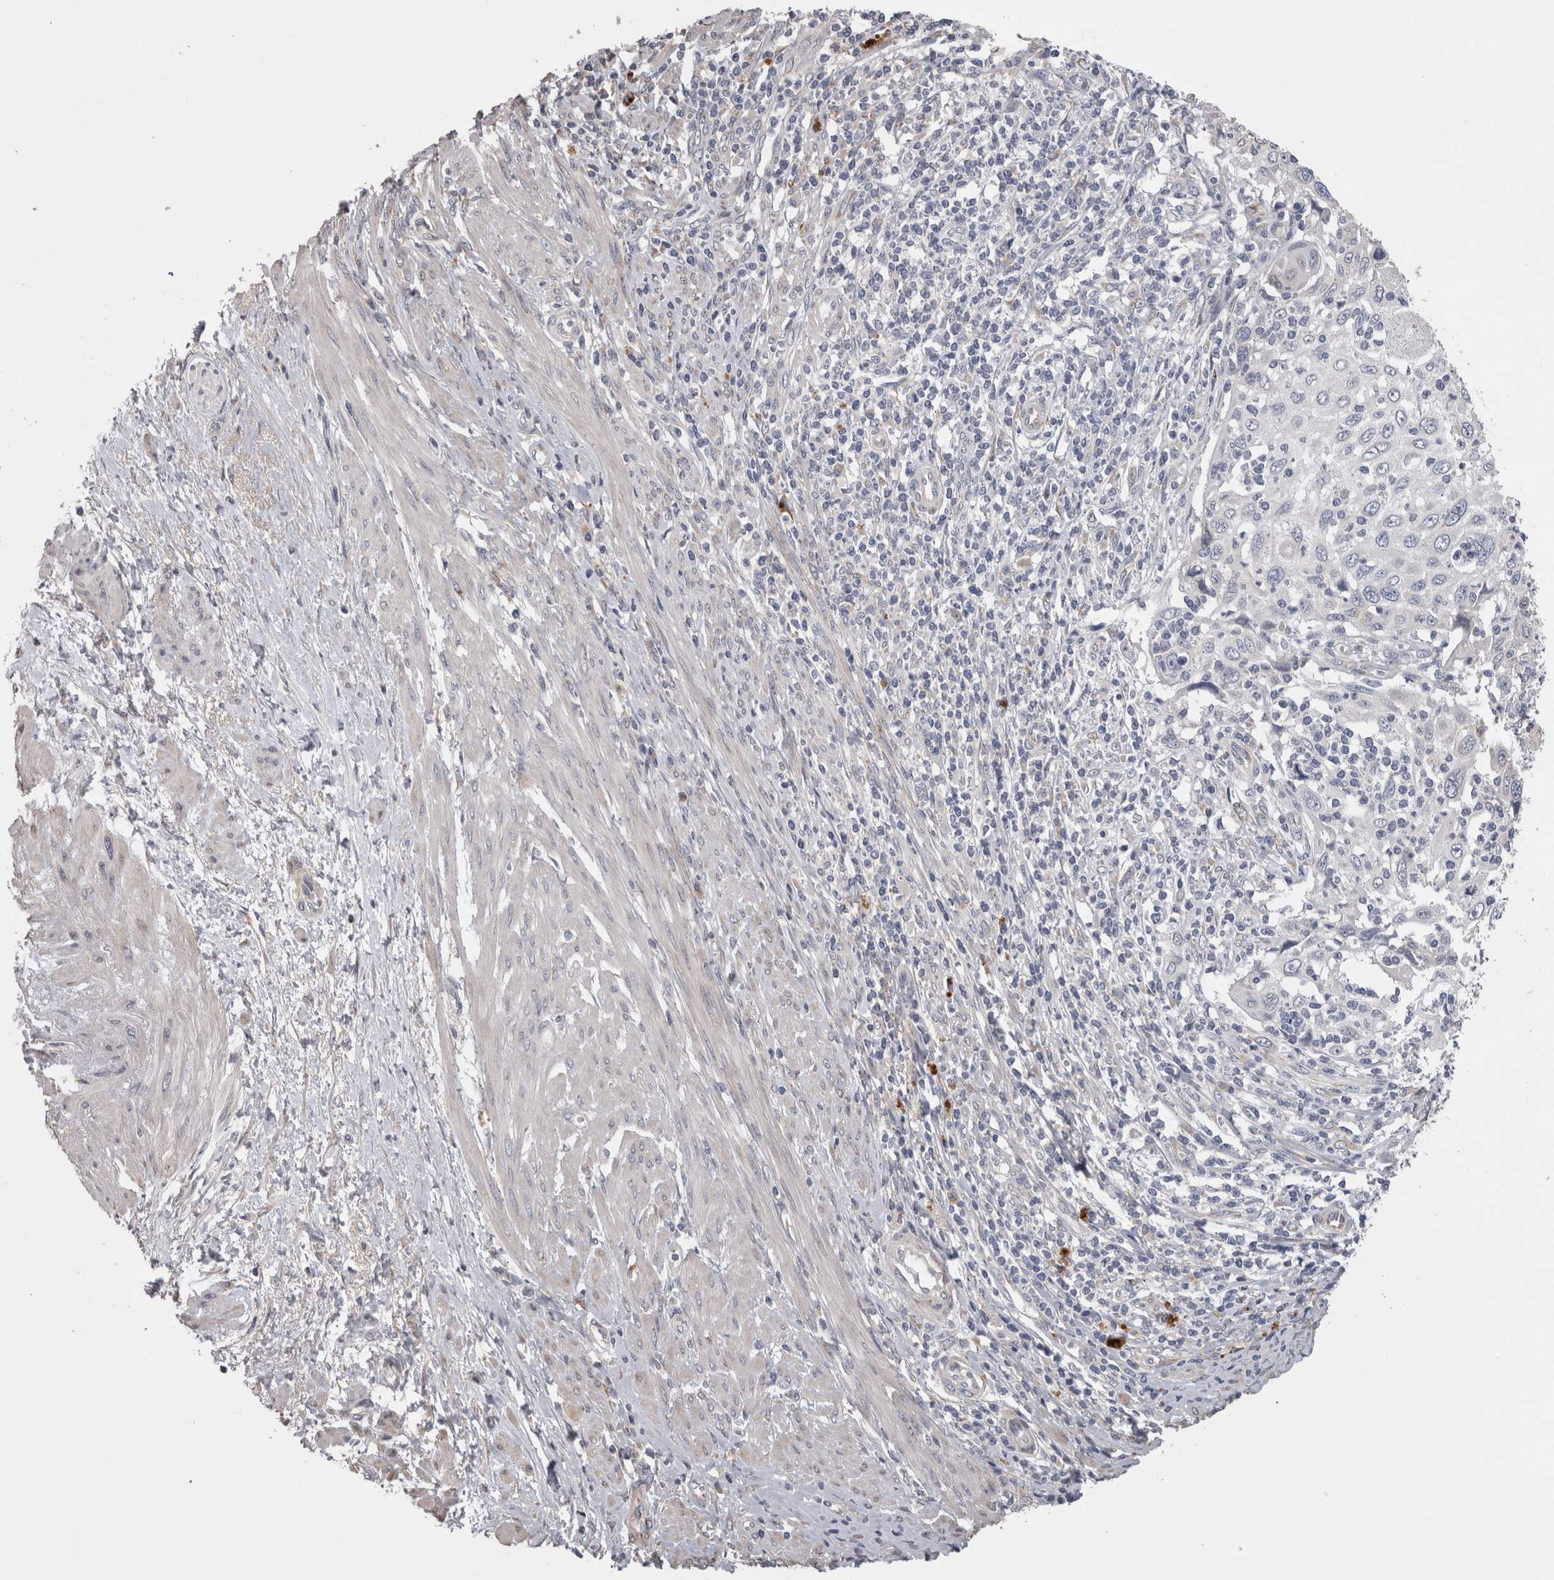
{"staining": {"intensity": "negative", "quantity": "none", "location": "none"}, "tissue": "cervical cancer", "cell_type": "Tumor cells", "image_type": "cancer", "snomed": [{"axis": "morphology", "description": "Squamous cell carcinoma, NOS"}, {"axis": "topography", "description": "Cervix"}], "caption": "IHC of human cervical cancer (squamous cell carcinoma) exhibits no expression in tumor cells.", "gene": "STC1", "patient": {"sex": "female", "age": 70}}